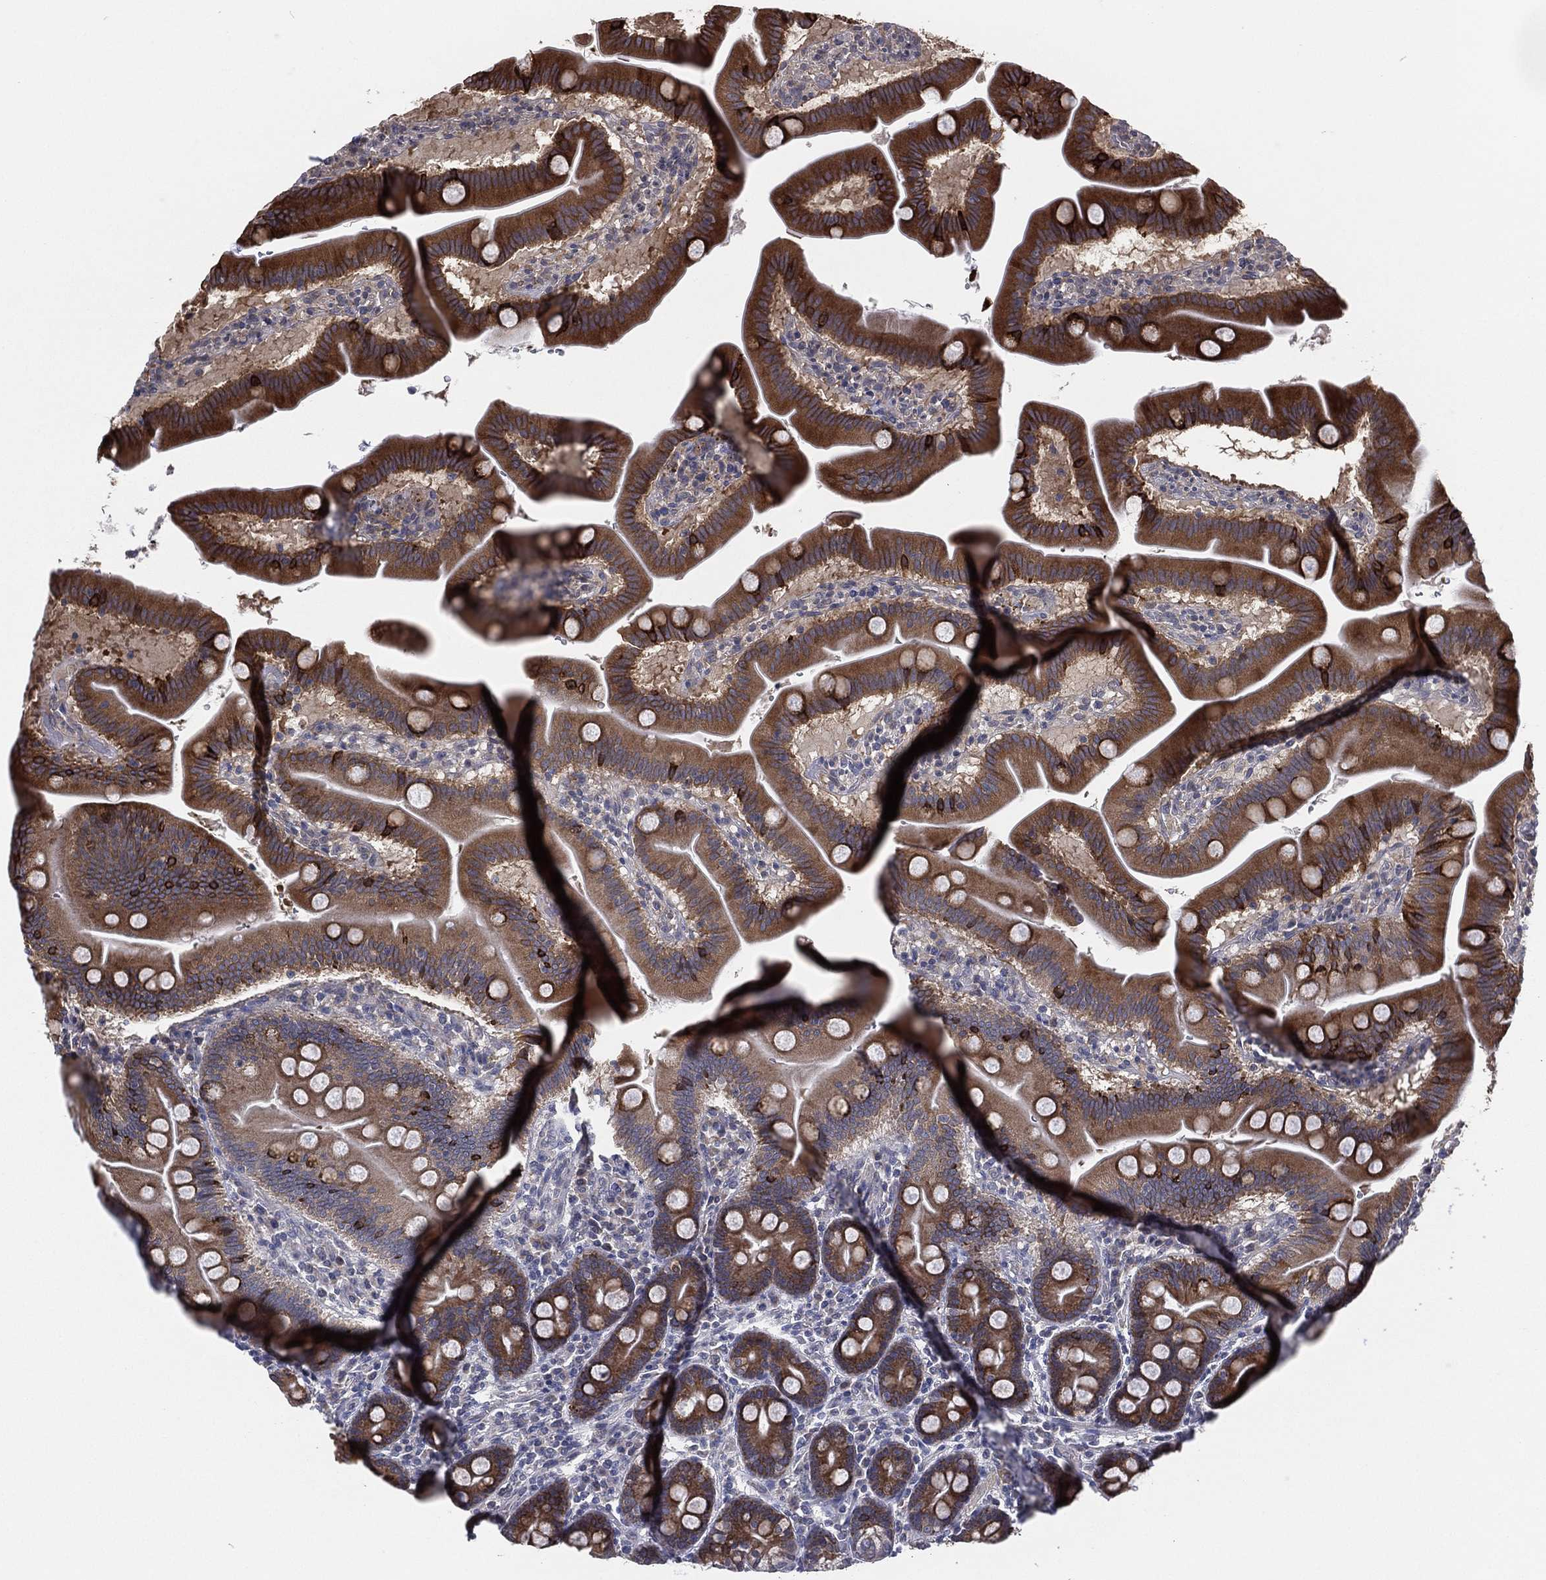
{"staining": {"intensity": "strong", "quantity": "25%-75%", "location": "cytoplasmic/membranous"}, "tissue": "duodenum", "cell_type": "Glandular cells", "image_type": "normal", "snomed": [{"axis": "morphology", "description": "Normal tissue, NOS"}, {"axis": "topography", "description": "Duodenum"}], "caption": "Immunohistochemistry photomicrograph of normal duodenum: human duodenum stained using immunohistochemistry (IHC) displays high levels of strong protein expression localized specifically in the cytoplasmic/membranous of glandular cells, appearing as a cytoplasmic/membranous brown color.", "gene": "KAT14", "patient": {"sex": "male", "age": 59}}